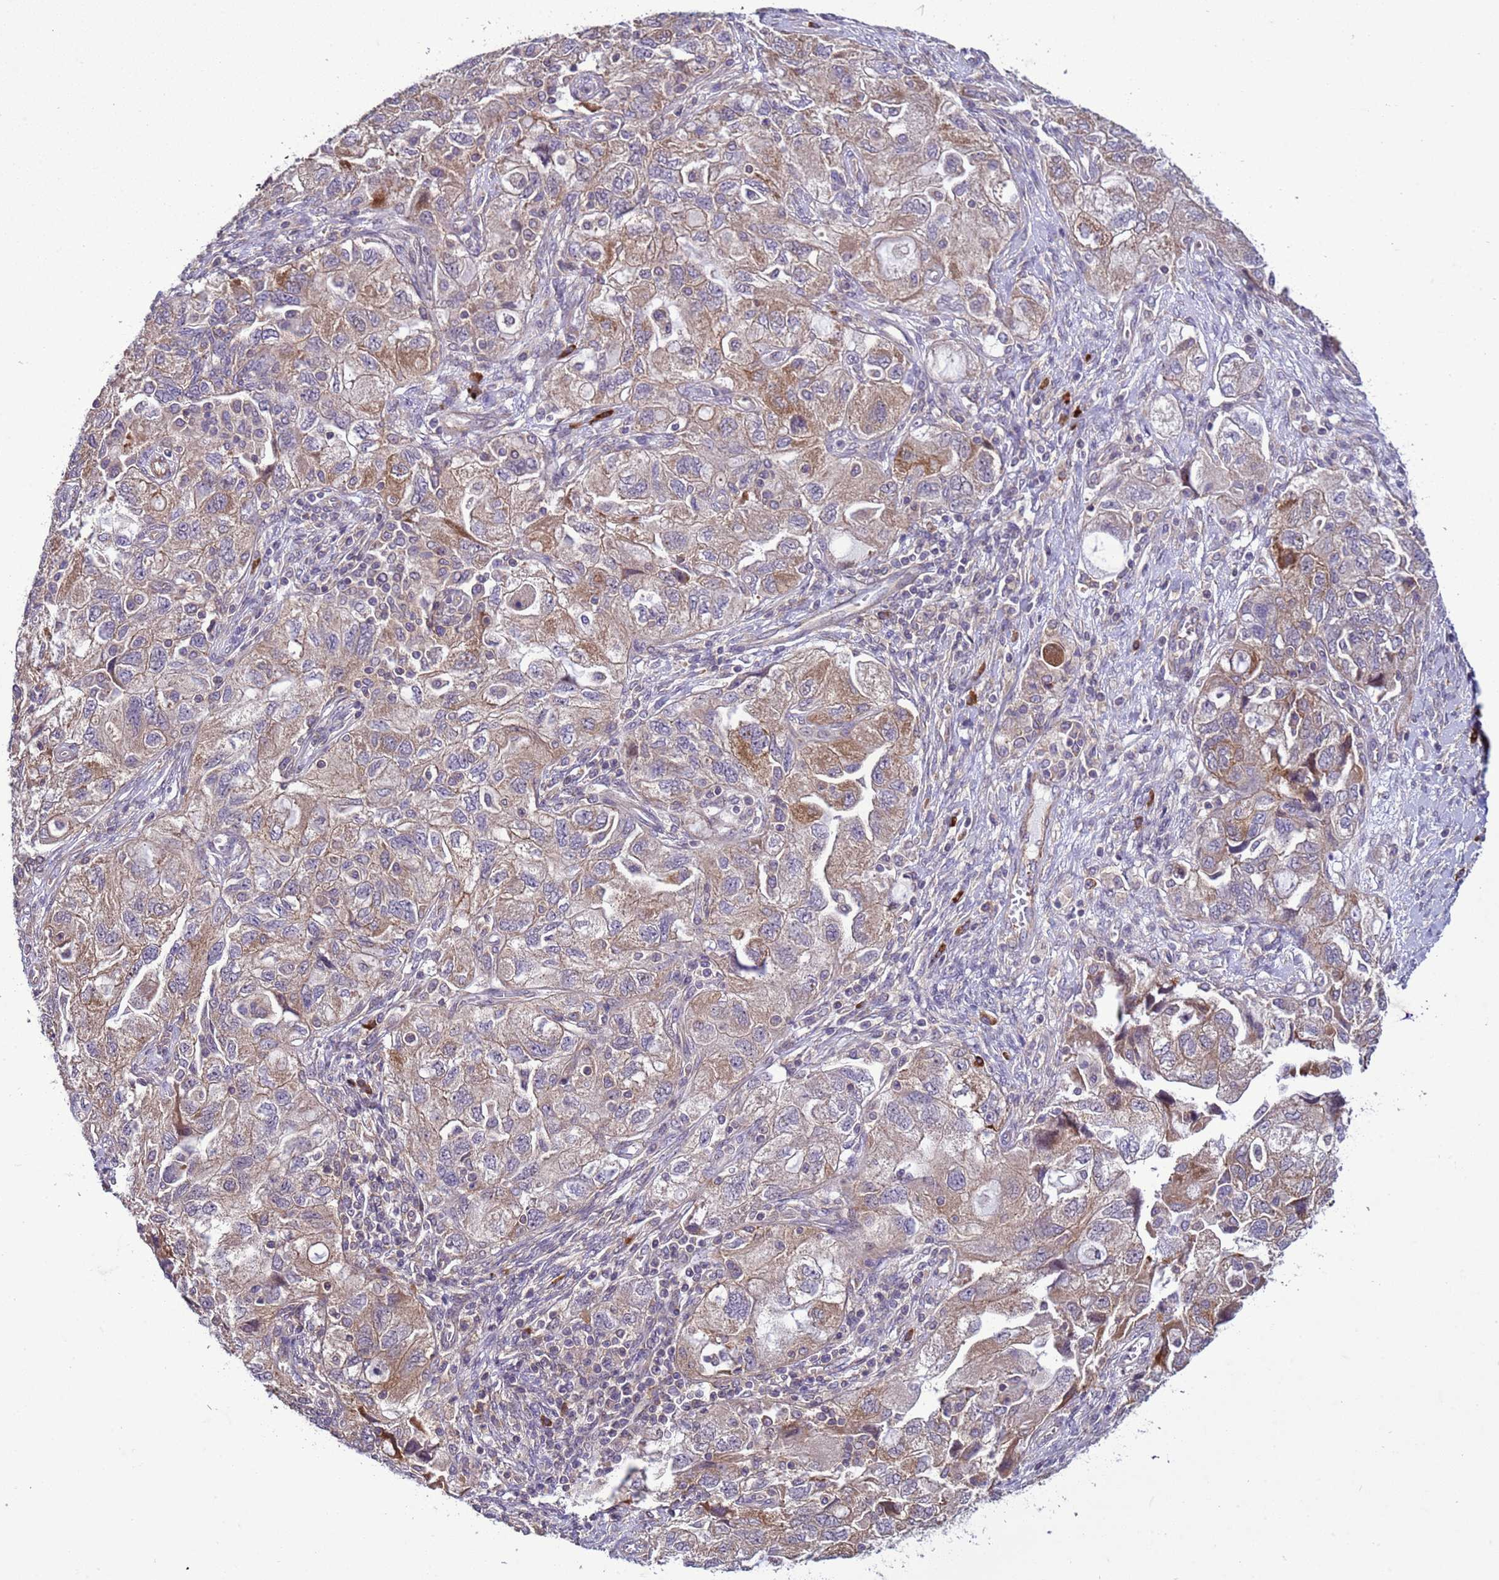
{"staining": {"intensity": "moderate", "quantity": "25%-75%", "location": "cytoplasmic/membranous"}, "tissue": "ovarian cancer", "cell_type": "Tumor cells", "image_type": "cancer", "snomed": [{"axis": "morphology", "description": "Carcinoma, NOS"}, {"axis": "morphology", "description": "Cystadenocarcinoma, serous, NOS"}, {"axis": "topography", "description": "Ovary"}], "caption": "Ovarian cancer stained with a brown dye reveals moderate cytoplasmic/membranous positive expression in about 25%-75% of tumor cells.", "gene": "GEN1", "patient": {"sex": "female", "age": 69}}